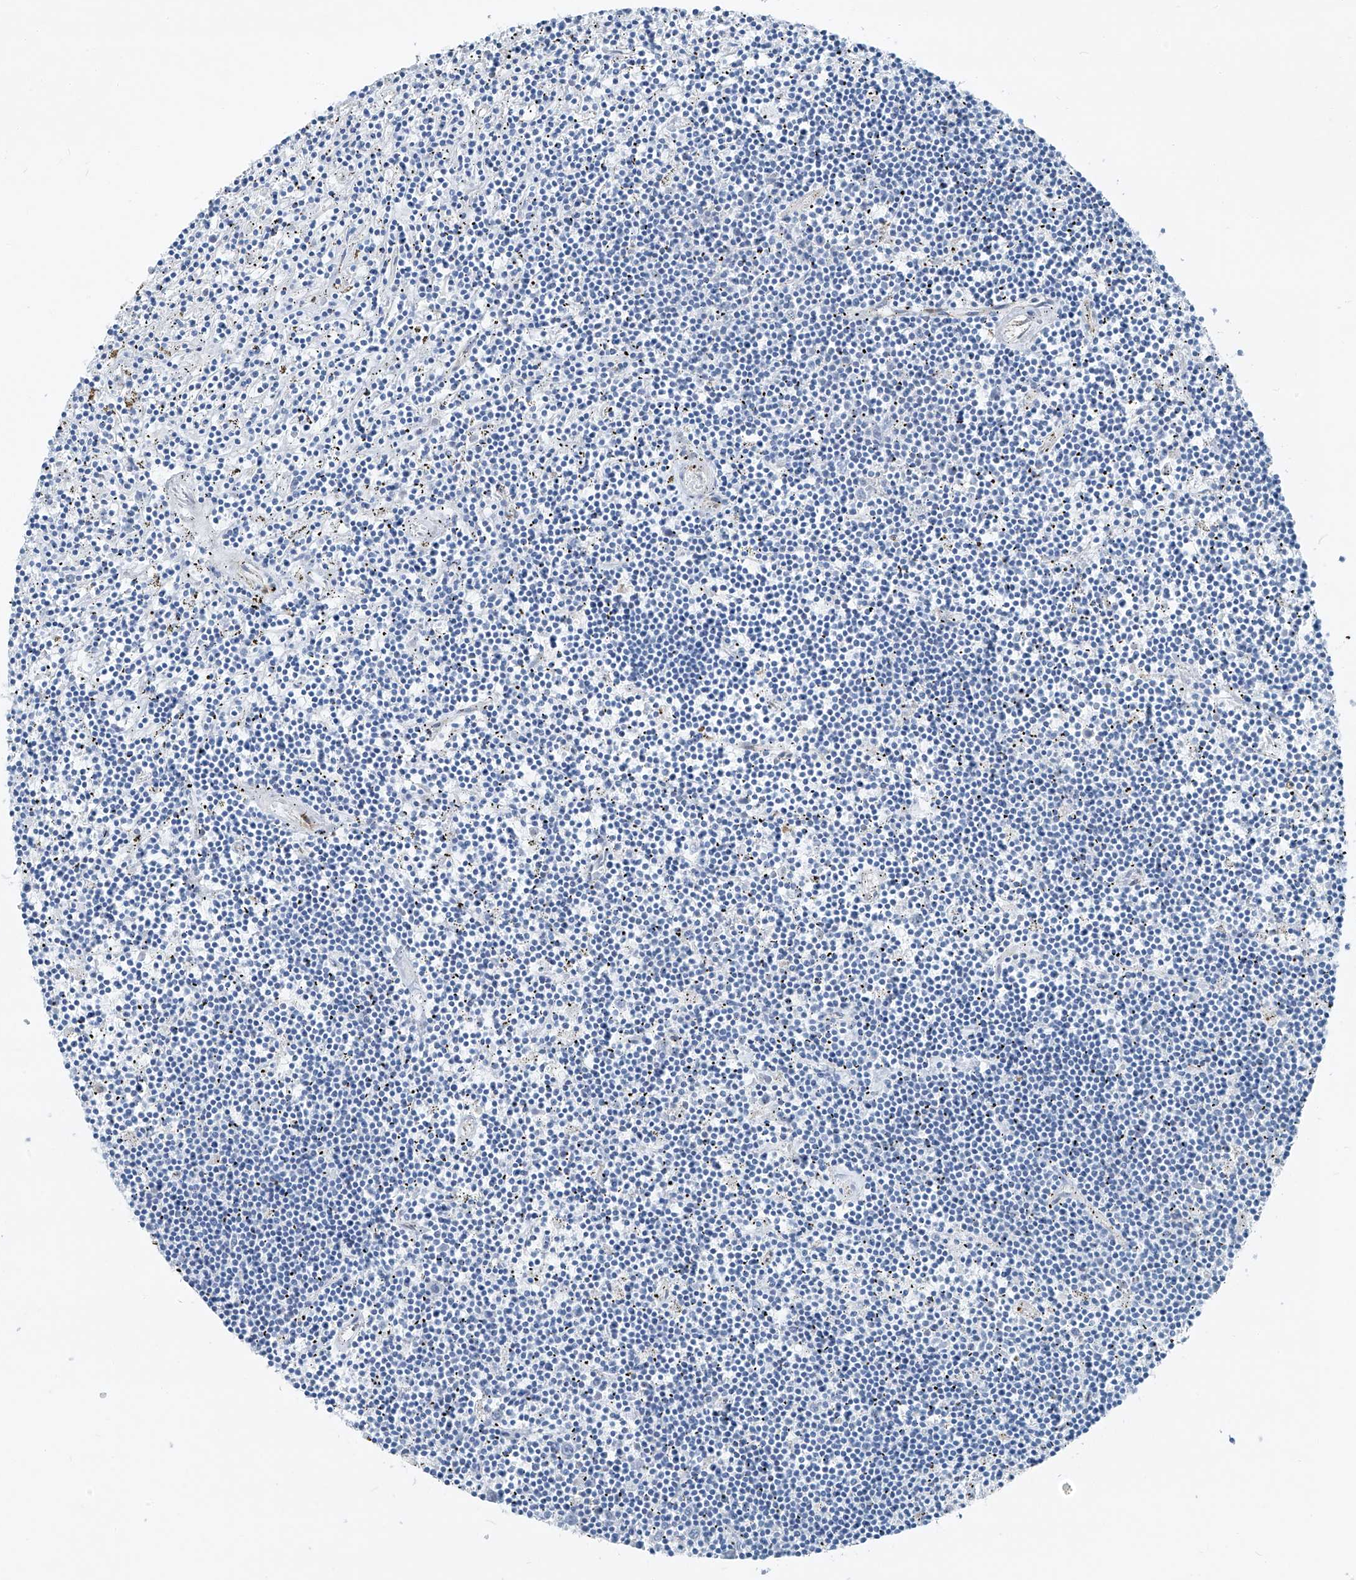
{"staining": {"intensity": "negative", "quantity": "none", "location": "none"}, "tissue": "lymphoma", "cell_type": "Tumor cells", "image_type": "cancer", "snomed": [{"axis": "morphology", "description": "Malignant lymphoma, non-Hodgkin's type, Low grade"}, {"axis": "topography", "description": "Spleen"}], "caption": "An IHC image of low-grade malignant lymphoma, non-Hodgkin's type is shown. There is no staining in tumor cells of low-grade malignant lymphoma, non-Hodgkin's type.", "gene": "TNS2", "patient": {"sex": "male", "age": 76}}